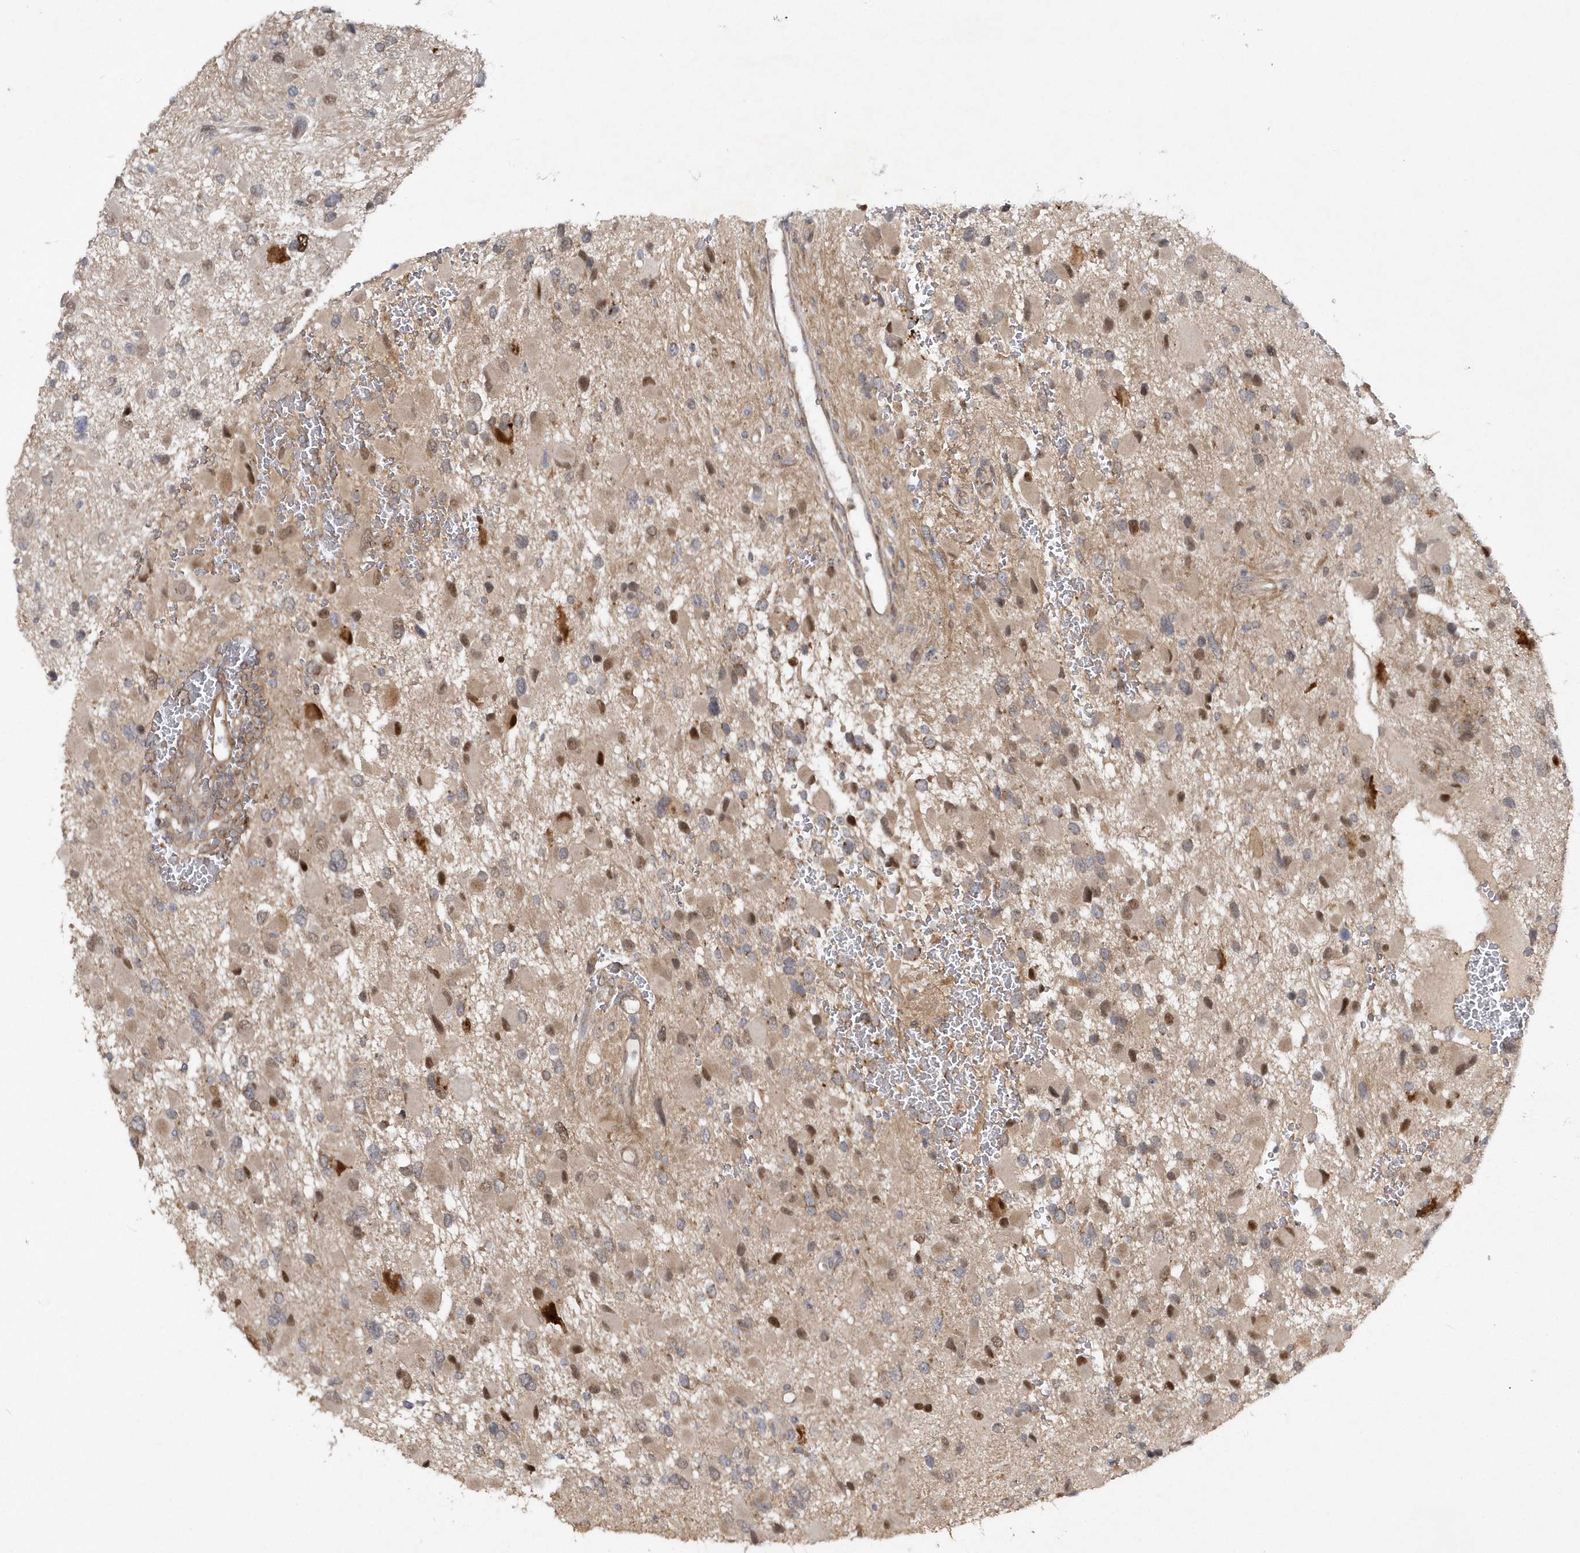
{"staining": {"intensity": "moderate", "quantity": "25%-75%", "location": "cytoplasmic/membranous,nuclear"}, "tissue": "glioma", "cell_type": "Tumor cells", "image_type": "cancer", "snomed": [{"axis": "morphology", "description": "Glioma, malignant, High grade"}, {"axis": "topography", "description": "Brain"}], "caption": "A micrograph of glioma stained for a protein displays moderate cytoplasmic/membranous and nuclear brown staining in tumor cells.", "gene": "MXI1", "patient": {"sex": "male", "age": 53}}